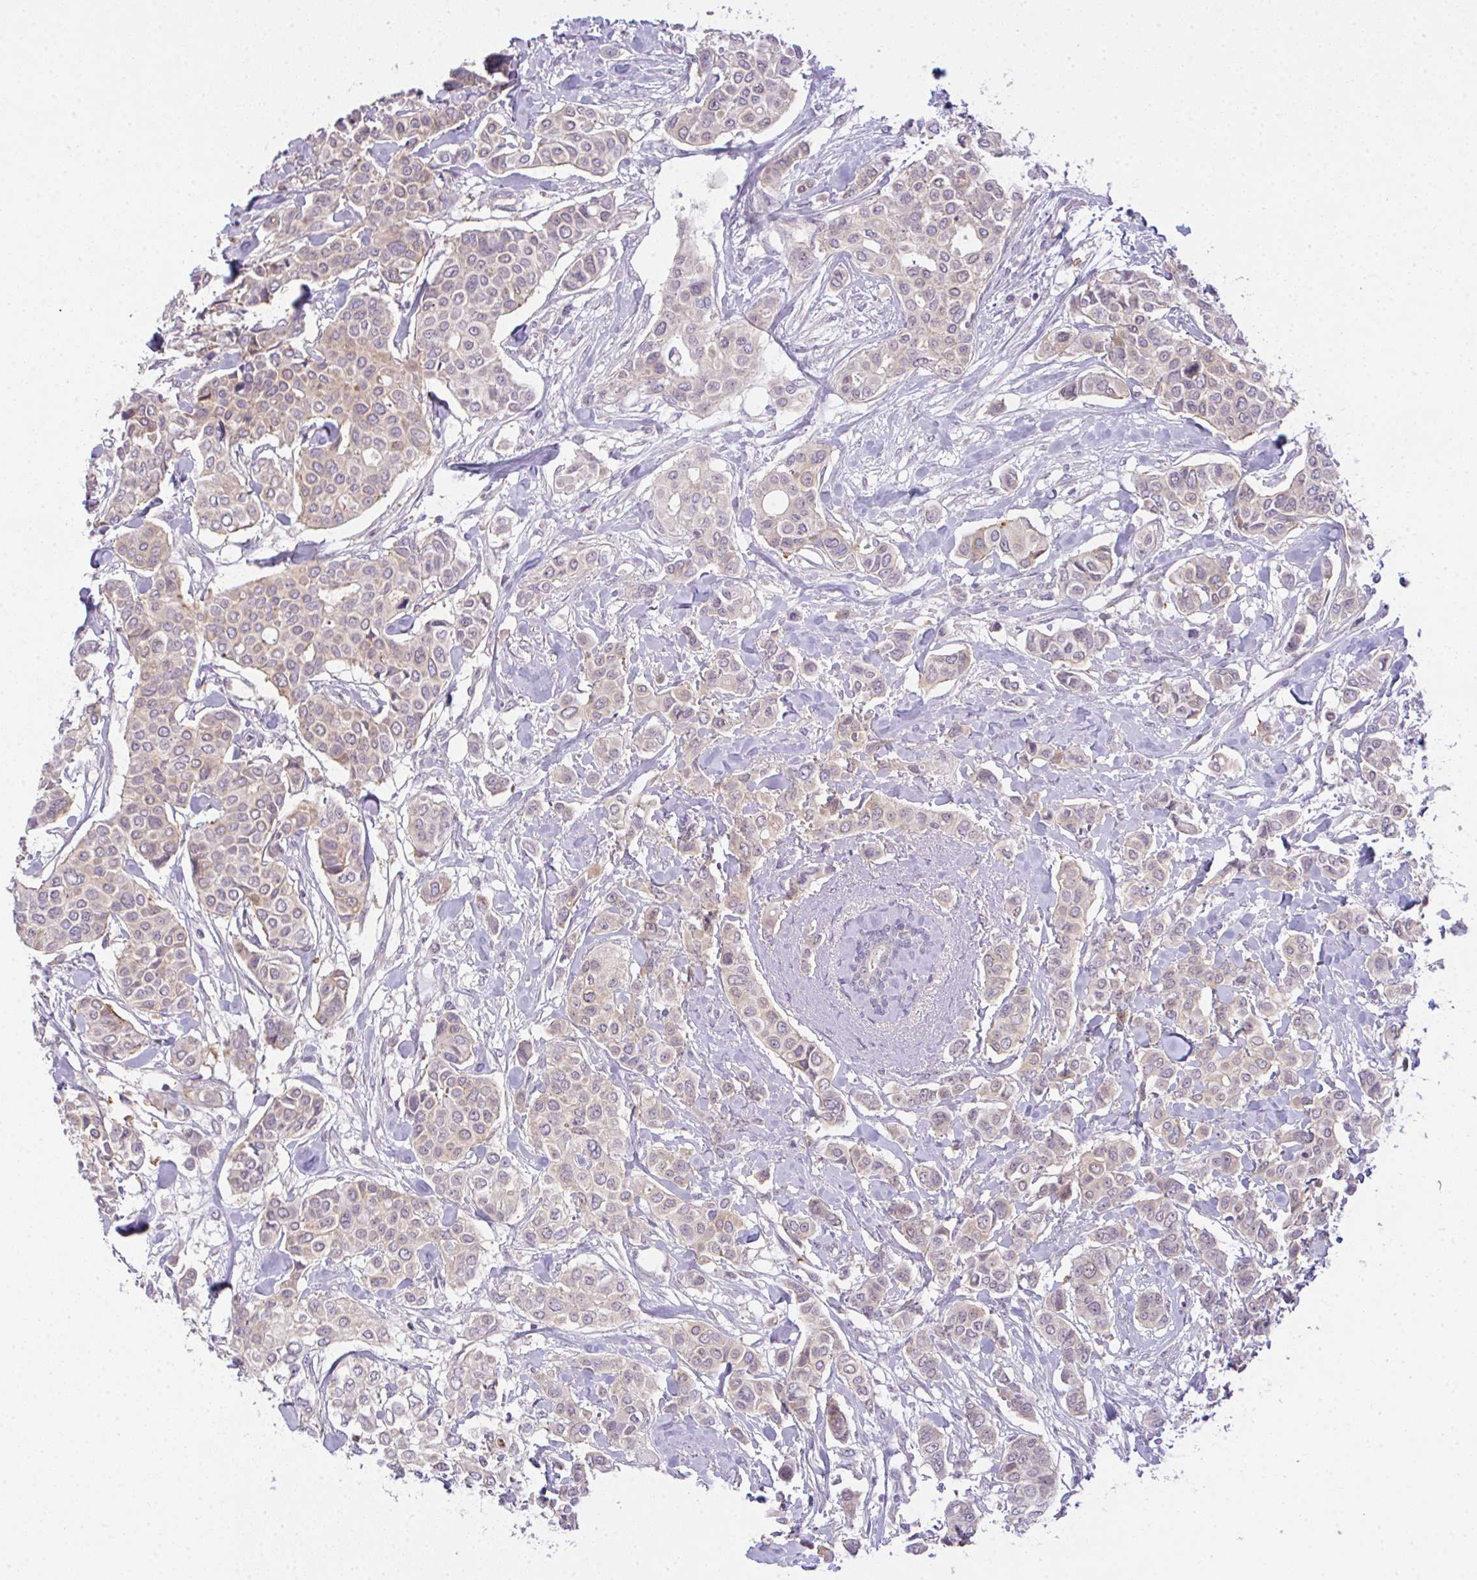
{"staining": {"intensity": "weak", "quantity": "<25%", "location": "cytoplasmic/membranous"}, "tissue": "breast cancer", "cell_type": "Tumor cells", "image_type": "cancer", "snomed": [{"axis": "morphology", "description": "Lobular carcinoma"}, {"axis": "topography", "description": "Breast"}], "caption": "A high-resolution image shows immunohistochemistry staining of lobular carcinoma (breast), which reveals no significant expression in tumor cells.", "gene": "CSE1L", "patient": {"sex": "female", "age": 51}}